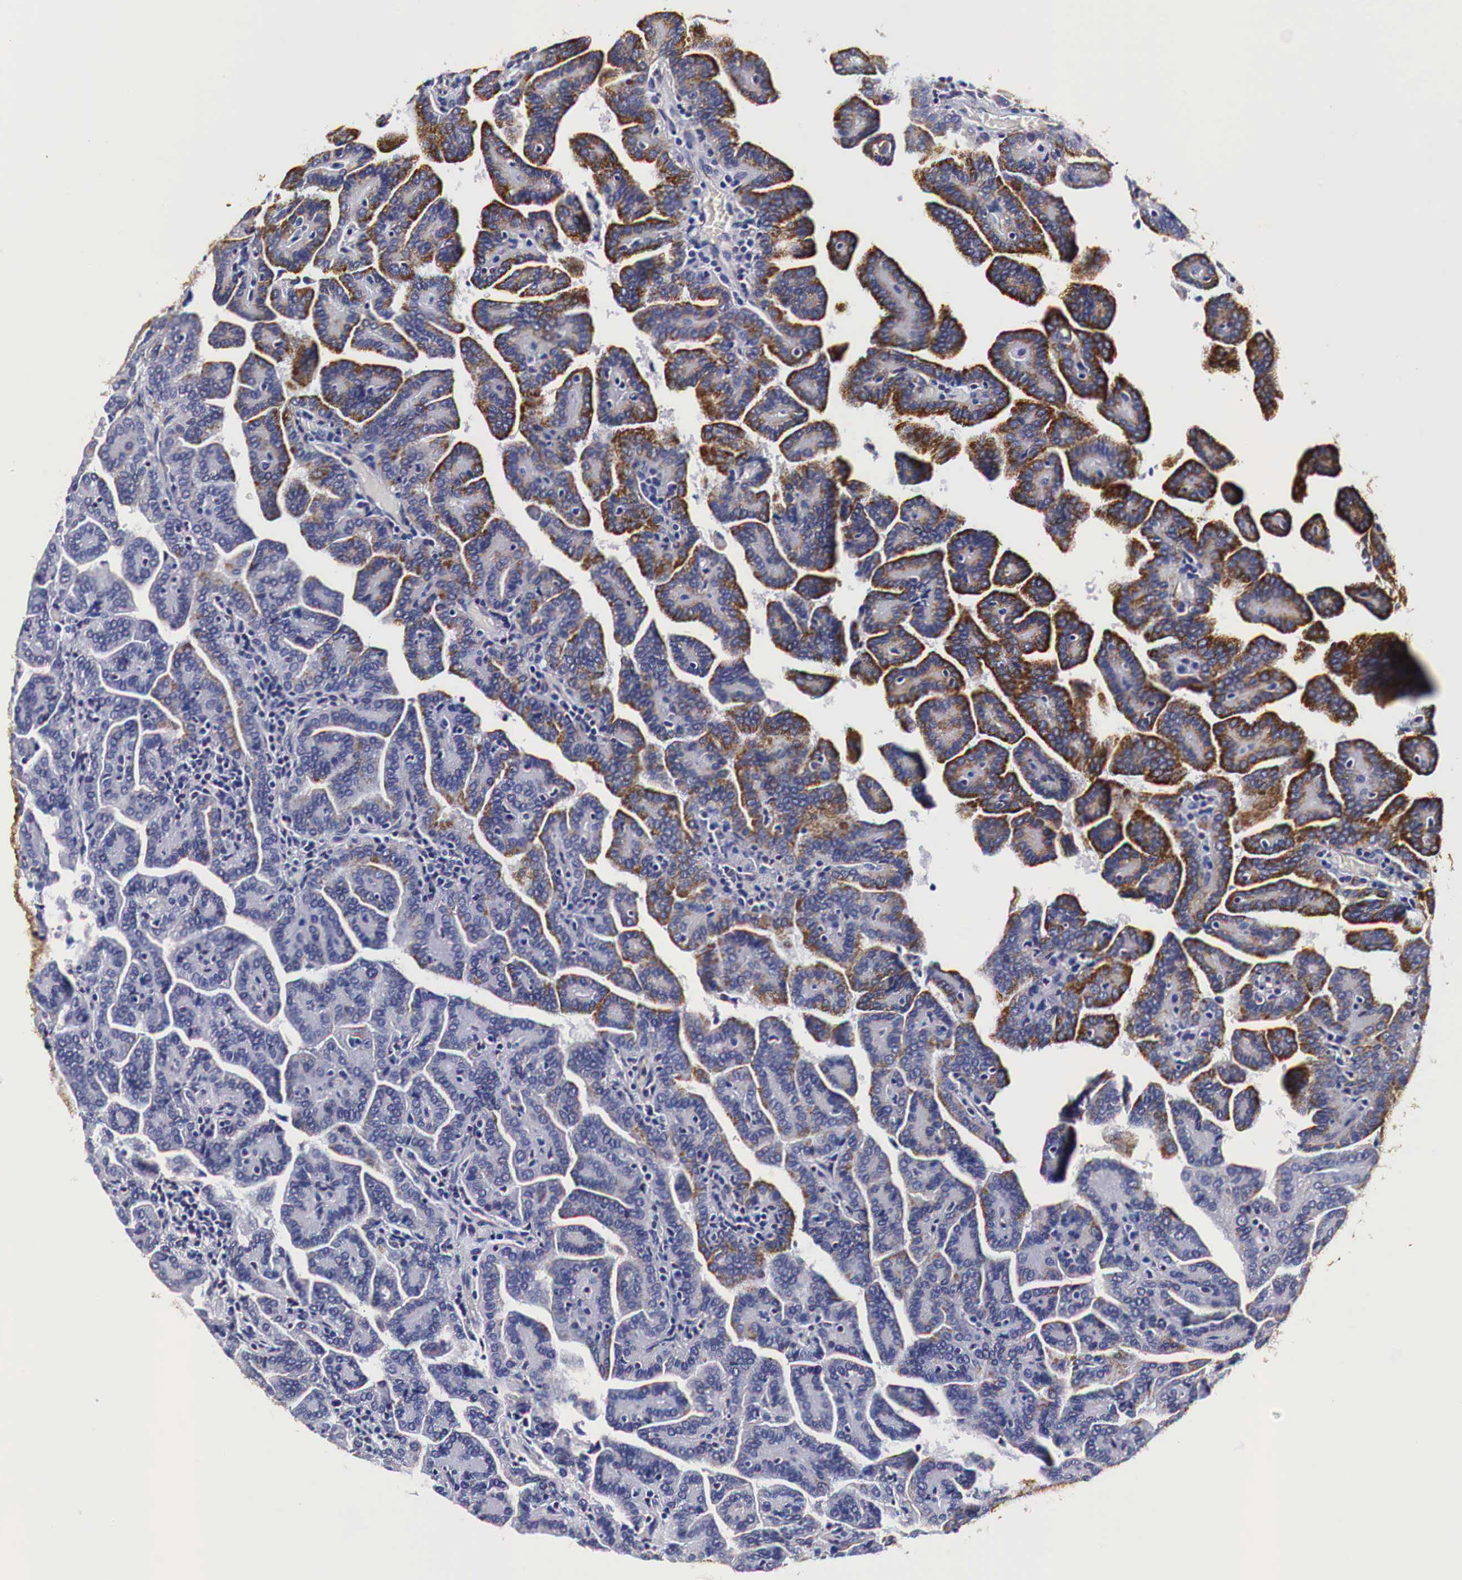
{"staining": {"intensity": "weak", "quantity": "<25%", "location": "cytoplasmic/membranous"}, "tissue": "renal cancer", "cell_type": "Tumor cells", "image_type": "cancer", "snomed": [{"axis": "morphology", "description": "Adenocarcinoma, NOS"}, {"axis": "topography", "description": "Kidney"}], "caption": "Immunohistochemistry (IHC) of human renal adenocarcinoma demonstrates no staining in tumor cells. Nuclei are stained in blue.", "gene": "CKAP4", "patient": {"sex": "male", "age": 61}}